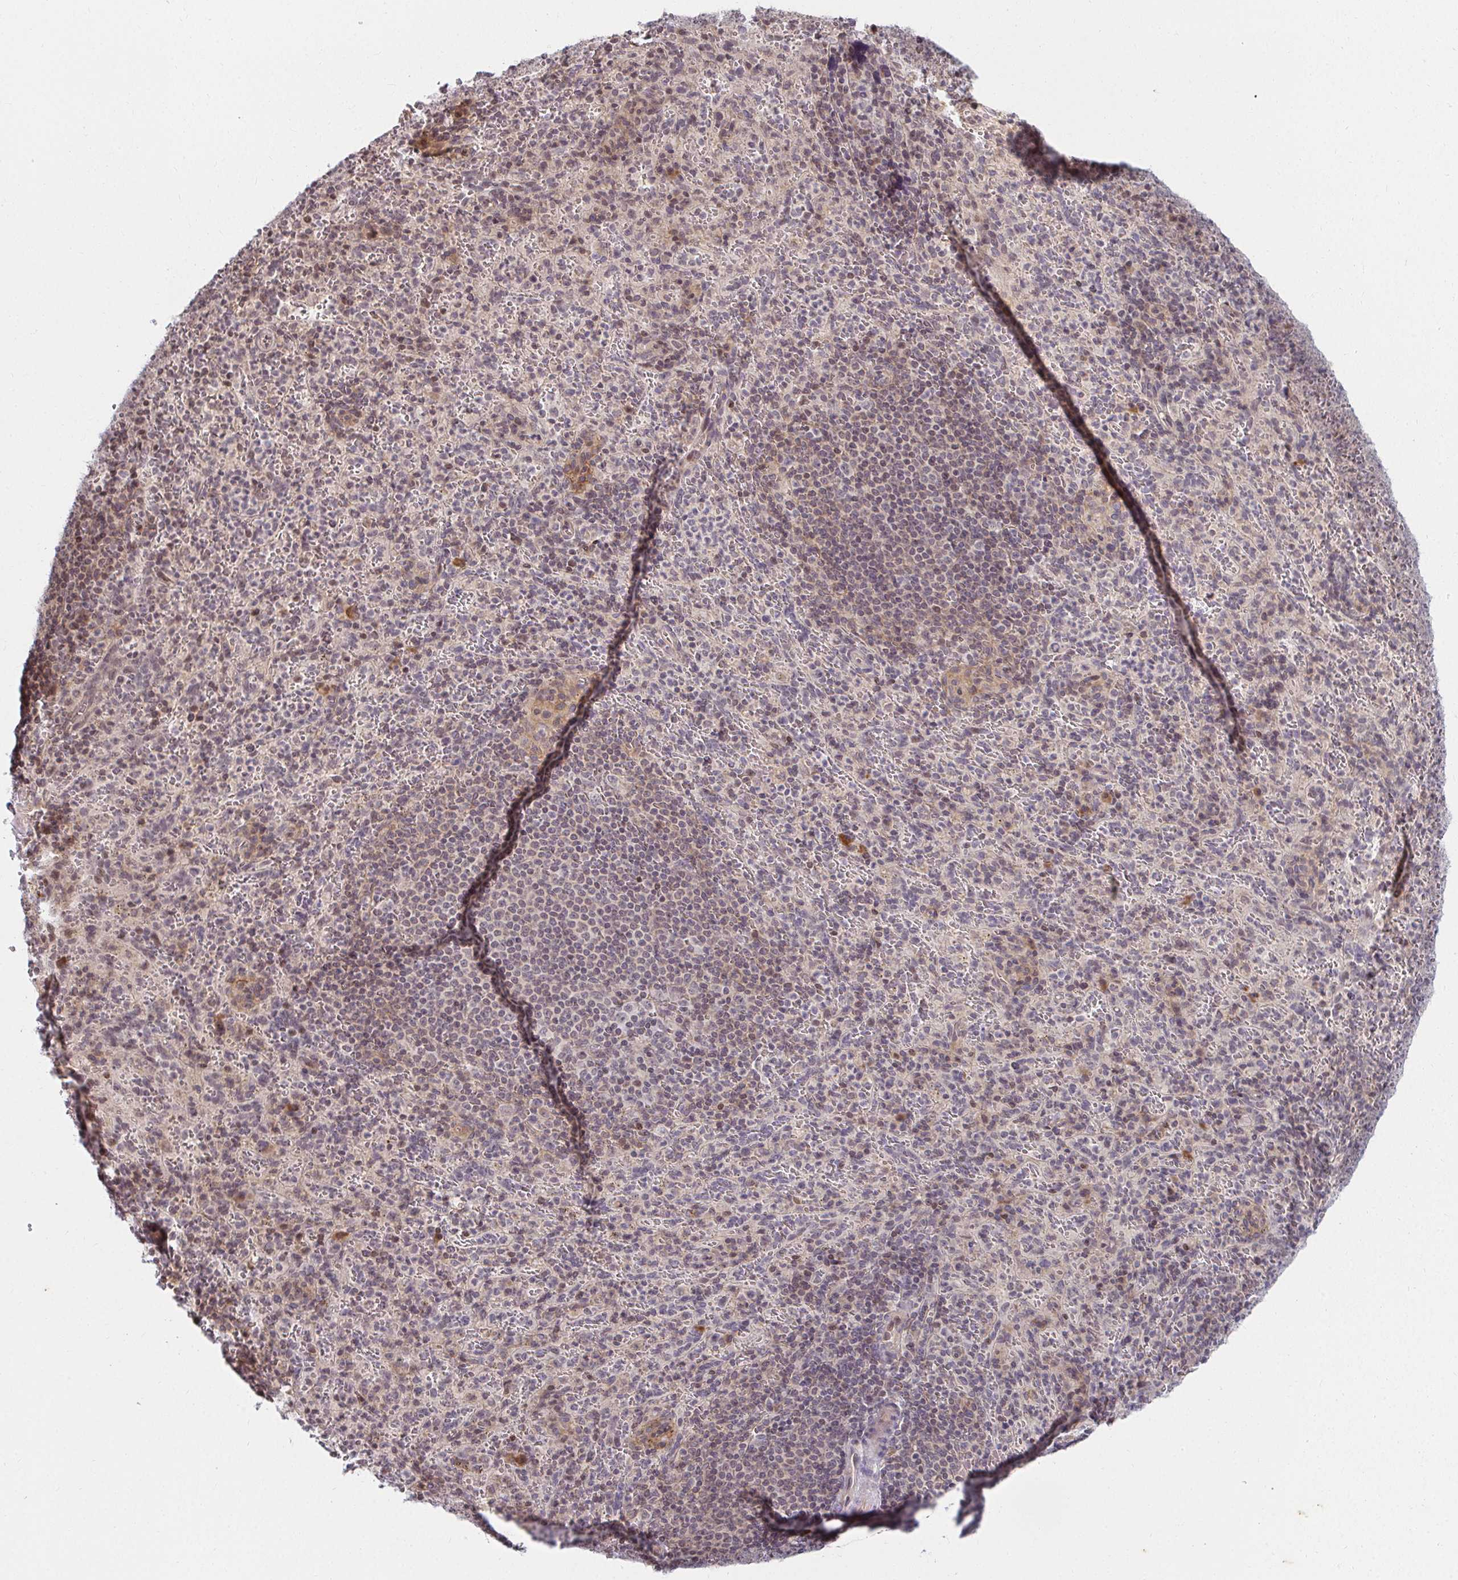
{"staining": {"intensity": "weak", "quantity": "<25%", "location": "nuclear"}, "tissue": "spleen", "cell_type": "Cells in red pulp", "image_type": "normal", "snomed": [{"axis": "morphology", "description": "Normal tissue, NOS"}, {"axis": "topography", "description": "Spleen"}], "caption": "A high-resolution histopathology image shows immunohistochemistry (IHC) staining of benign spleen, which reveals no significant staining in cells in red pulp.", "gene": "ANK3", "patient": {"sex": "male", "age": 57}}